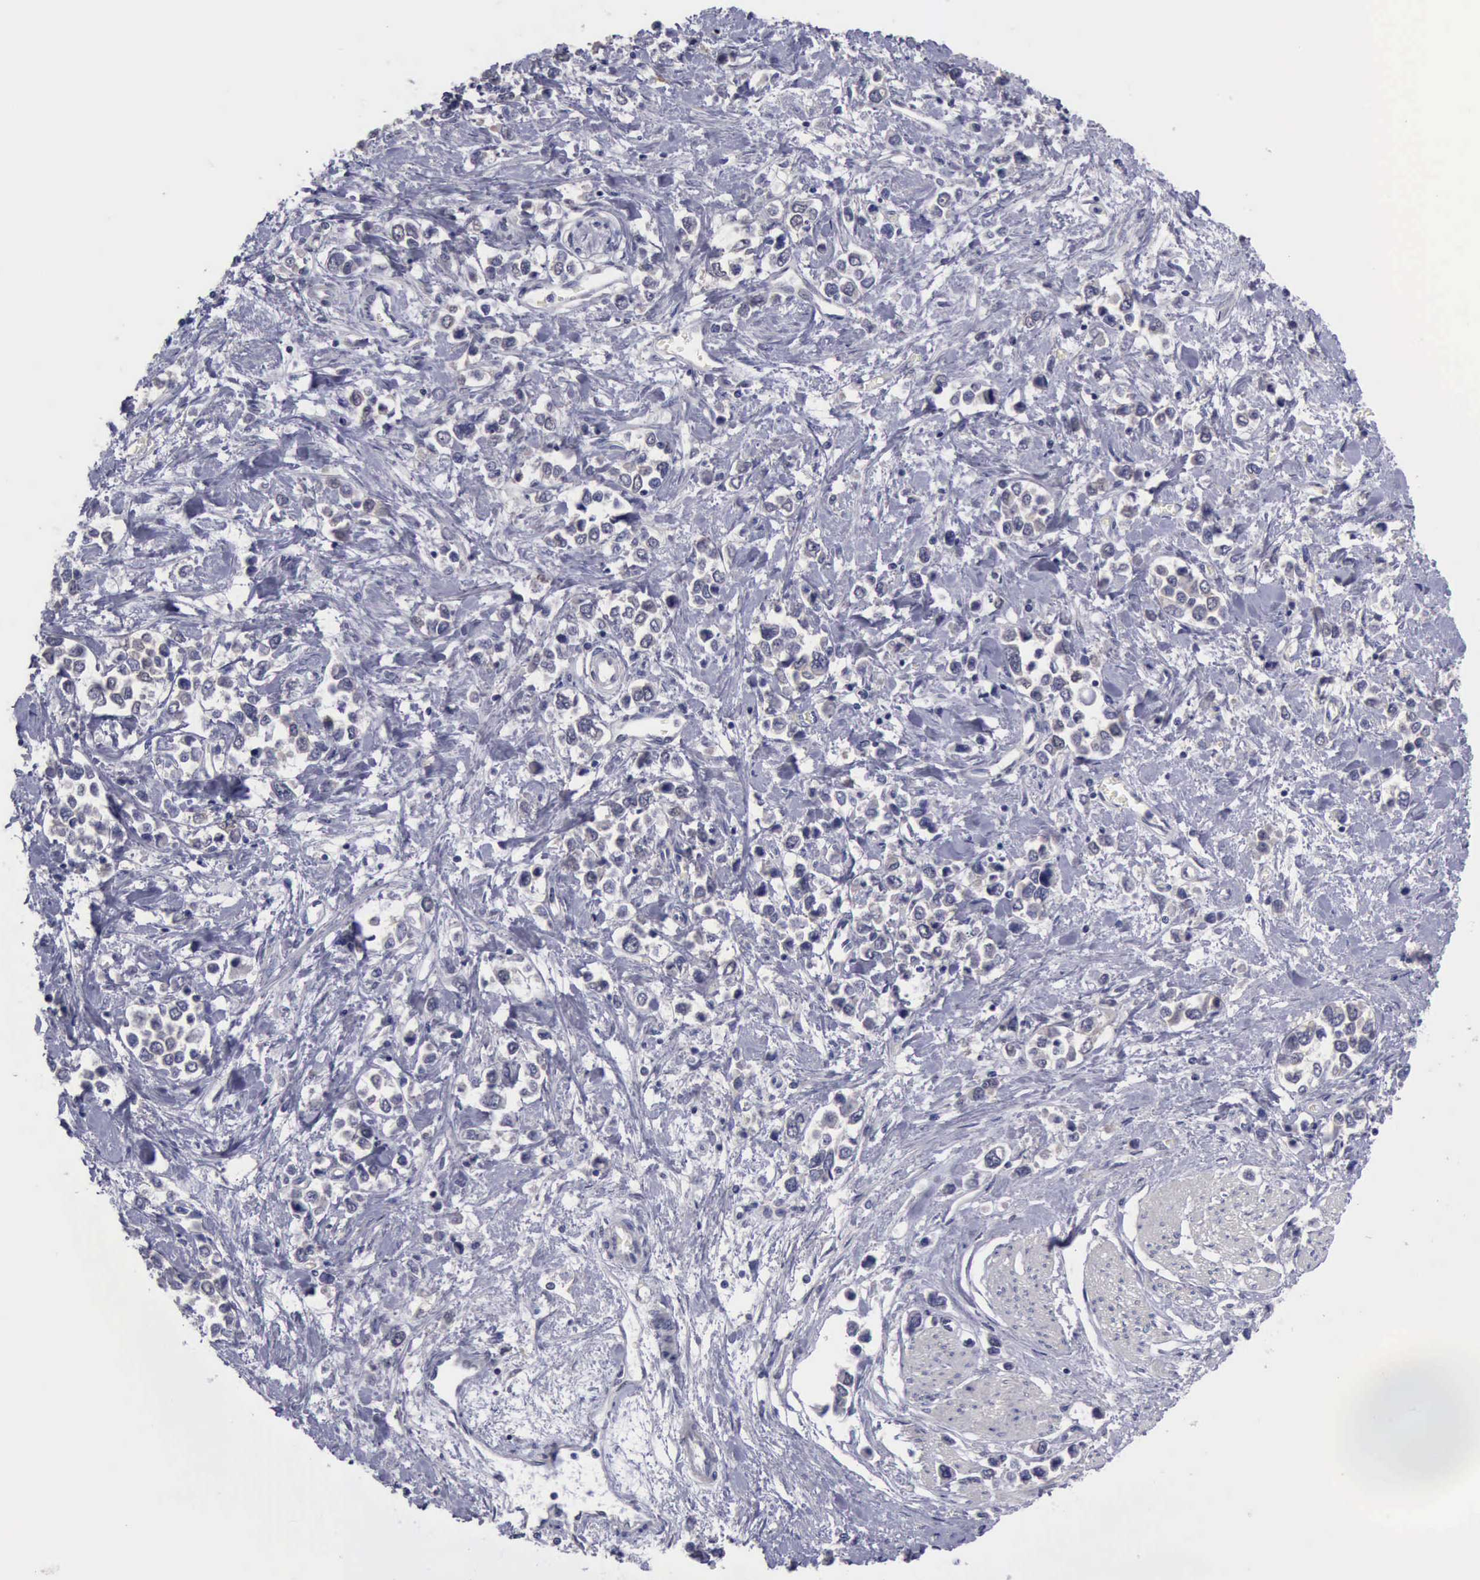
{"staining": {"intensity": "negative", "quantity": "none", "location": "none"}, "tissue": "stomach cancer", "cell_type": "Tumor cells", "image_type": "cancer", "snomed": [{"axis": "morphology", "description": "Adenocarcinoma, NOS"}, {"axis": "topography", "description": "Stomach, upper"}], "caption": "Immunohistochemical staining of stomach cancer (adenocarcinoma) exhibits no significant staining in tumor cells.", "gene": "PHKA1", "patient": {"sex": "male", "age": 76}}